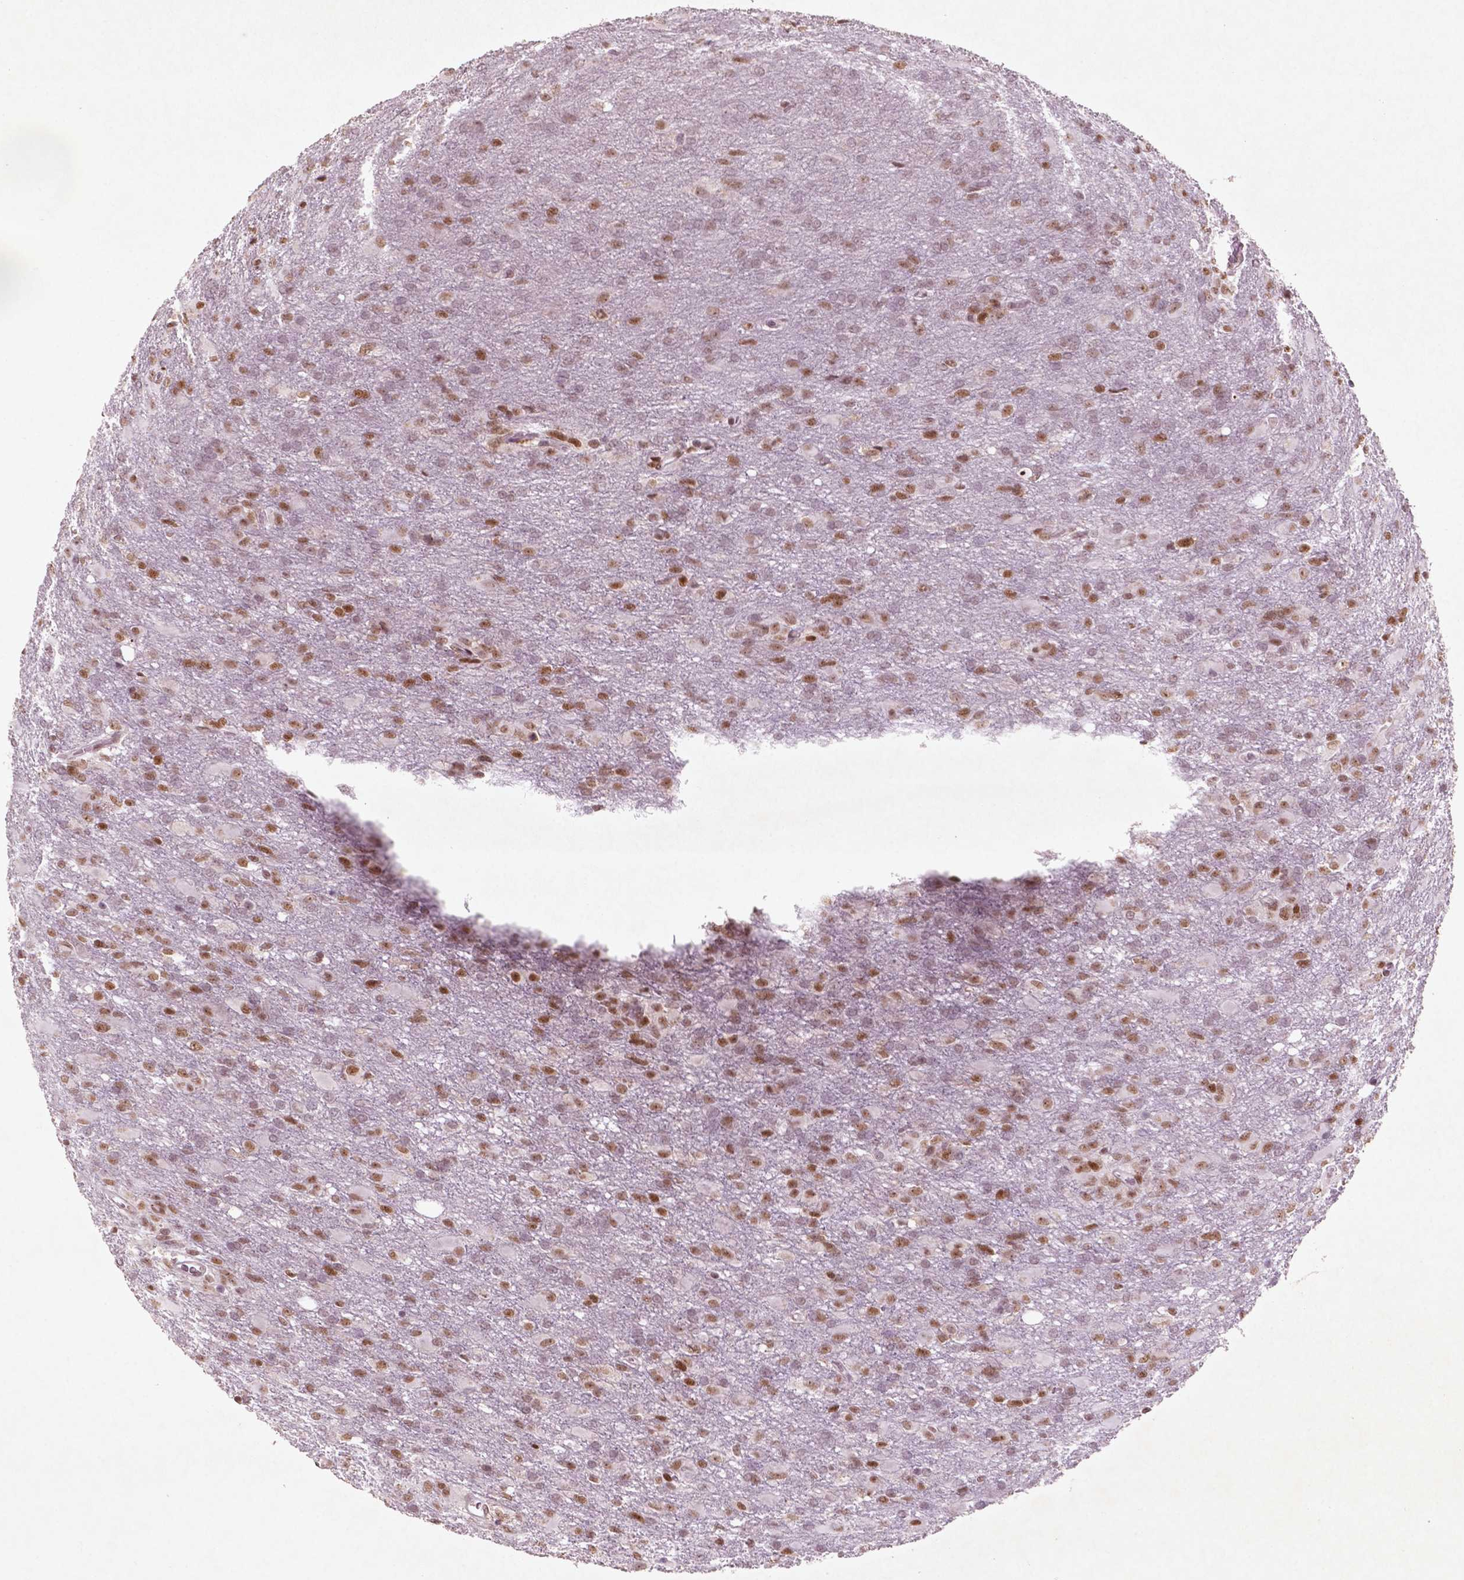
{"staining": {"intensity": "moderate", "quantity": ">75%", "location": "nuclear"}, "tissue": "glioma", "cell_type": "Tumor cells", "image_type": "cancer", "snomed": [{"axis": "morphology", "description": "Glioma, malignant, High grade"}, {"axis": "topography", "description": "Brain"}], "caption": "Malignant glioma (high-grade) stained for a protein reveals moderate nuclear positivity in tumor cells.", "gene": "HMG20B", "patient": {"sex": "male", "age": 68}}